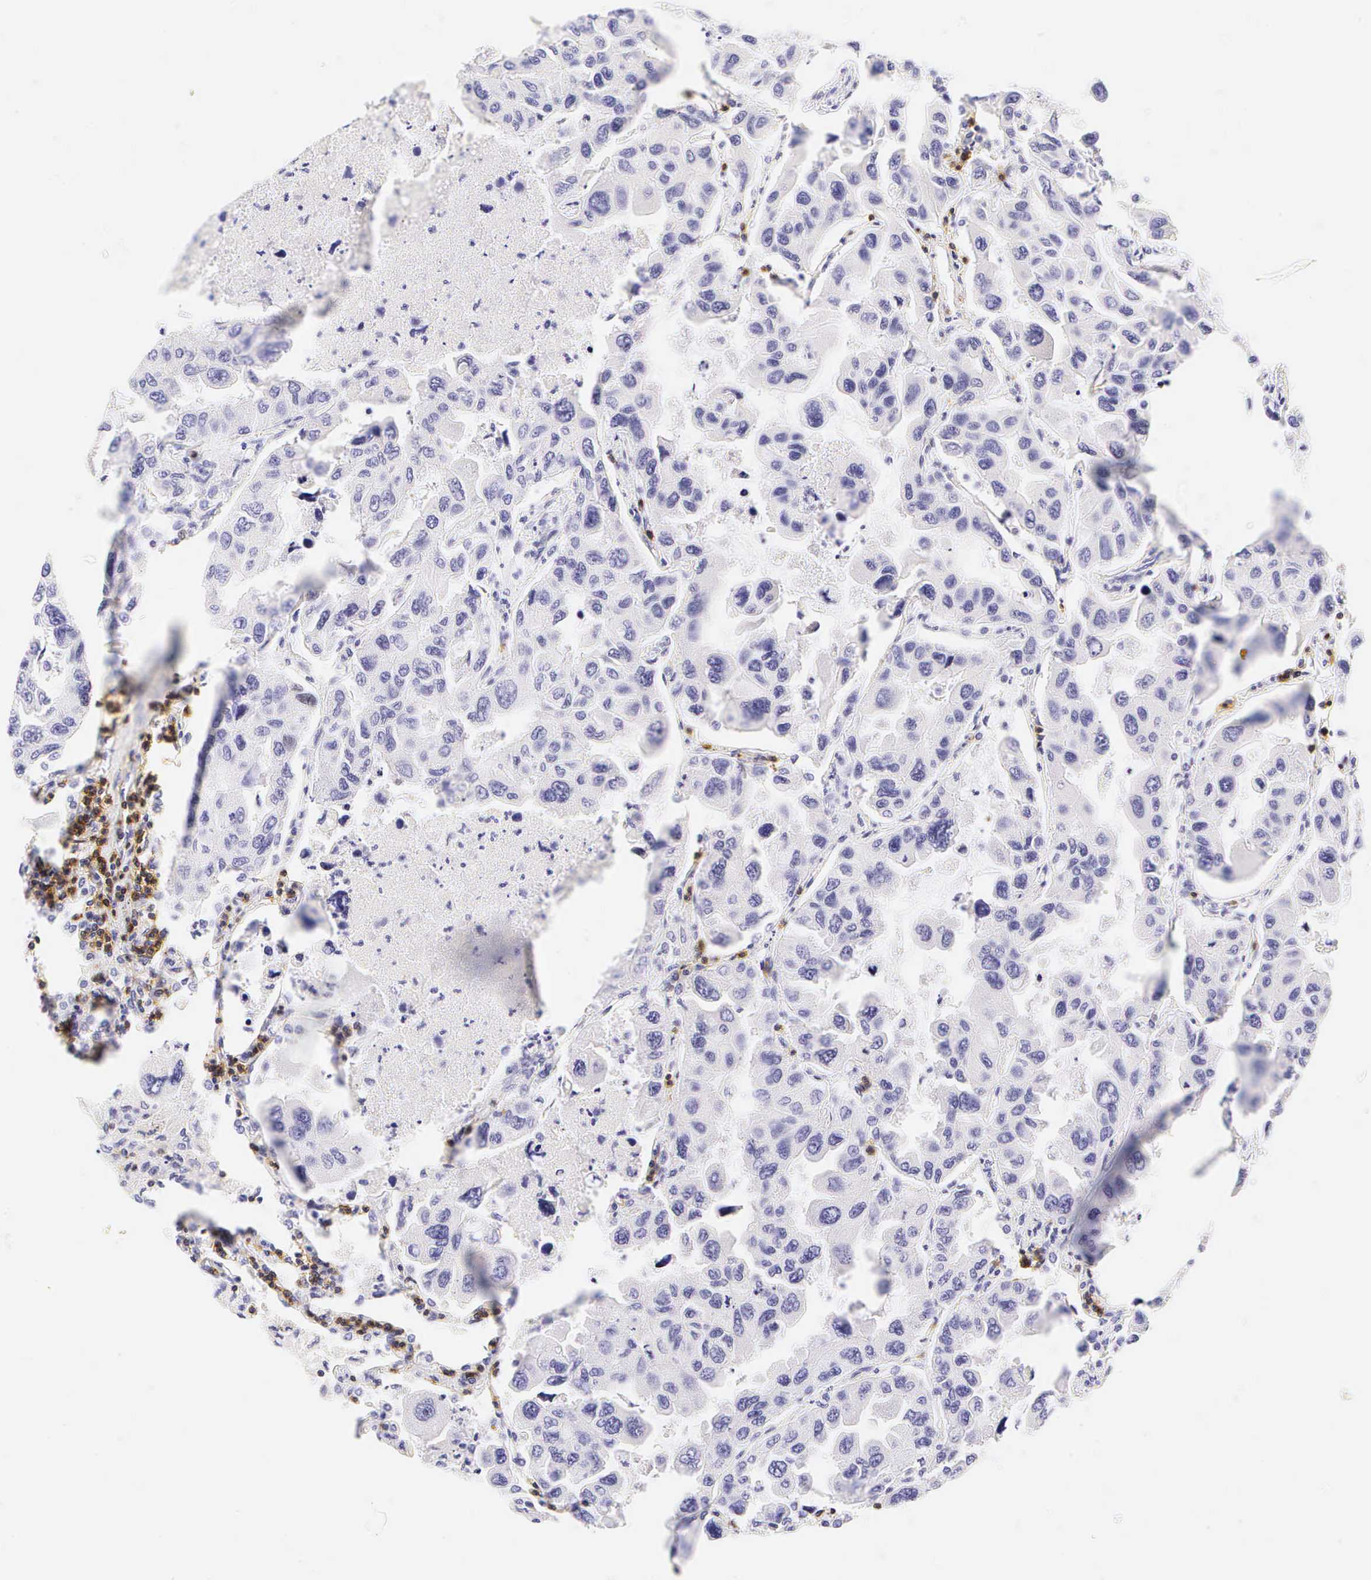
{"staining": {"intensity": "negative", "quantity": "none", "location": "none"}, "tissue": "lung cancer", "cell_type": "Tumor cells", "image_type": "cancer", "snomed": [{"axis": "morphology", "description": "Adenocarcinoma, NOS"}, {"axis": "topography", "description": "Lung"}], "caption": "An immunohistochemistry (IHC) histopathology image of lung cancer (adenocarcinoma) is shown. There is no staining in tumor cells of lung cancer (adenocarcinoma). (DAB IHC with hematoxylin counter stain).", "gene": "CD3E", "patient": {"sex": "male", "age": 64}}